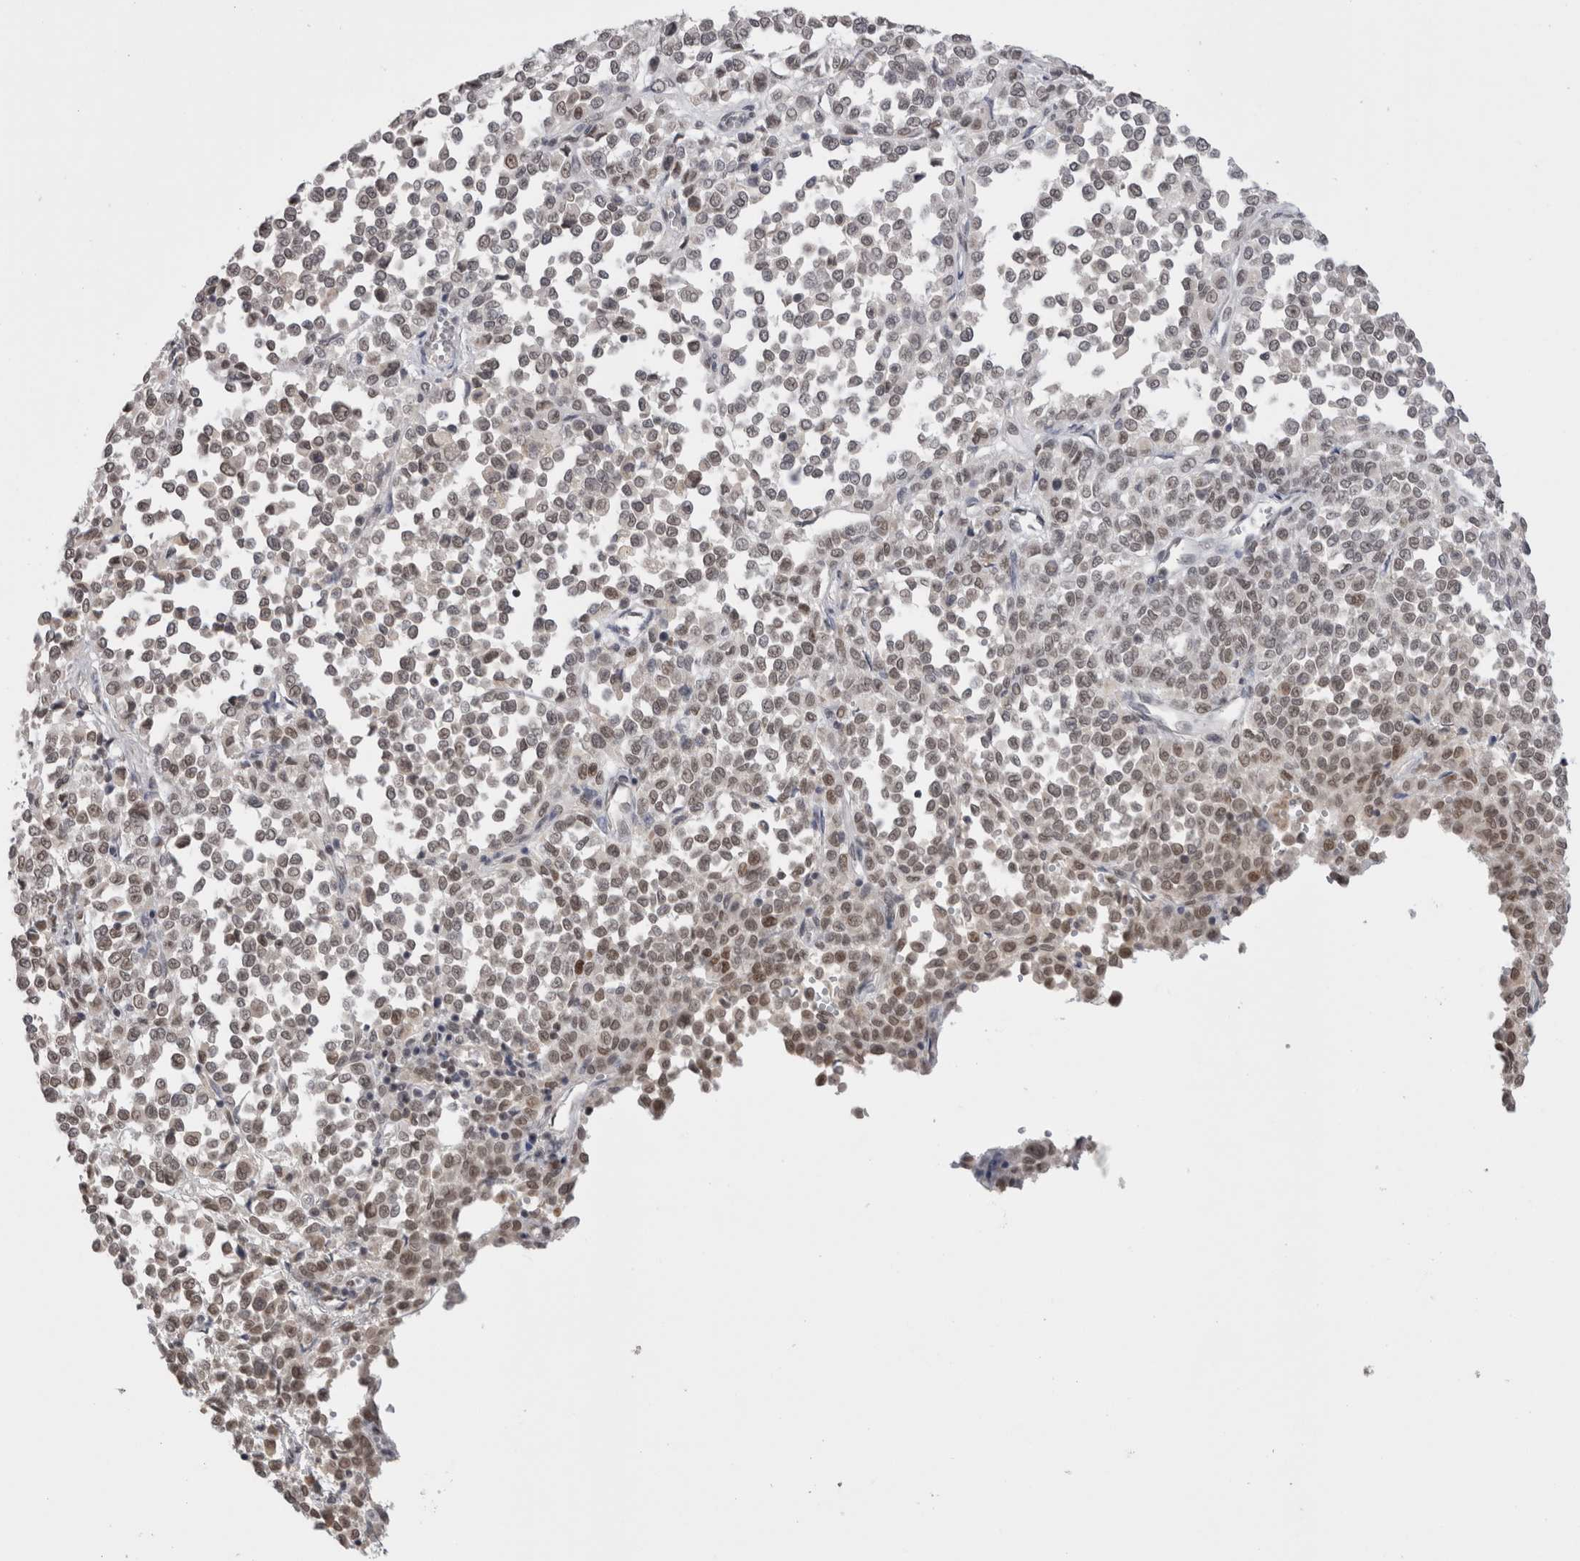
{"staining": {"intensity": "weak", "quantity": "25%-75%", "location": "nuclear"}, "tissue": "melanoma", "cell_type": "Tumor cells", "image_type": "cancer", "snomed": [{"axis": "morphology", "description": "Malignant melanoma, Metastatic site"}, {"axis": "topography", "description": "Pancreas"}], "caption": "Tumor cells reveal low levels of weak nuclear staining in approximately 25%-75% of cells in human malignant melanoma (metastatic site).", "gene": "DAXX", "patient": {"sex": "female", "age": 30}}